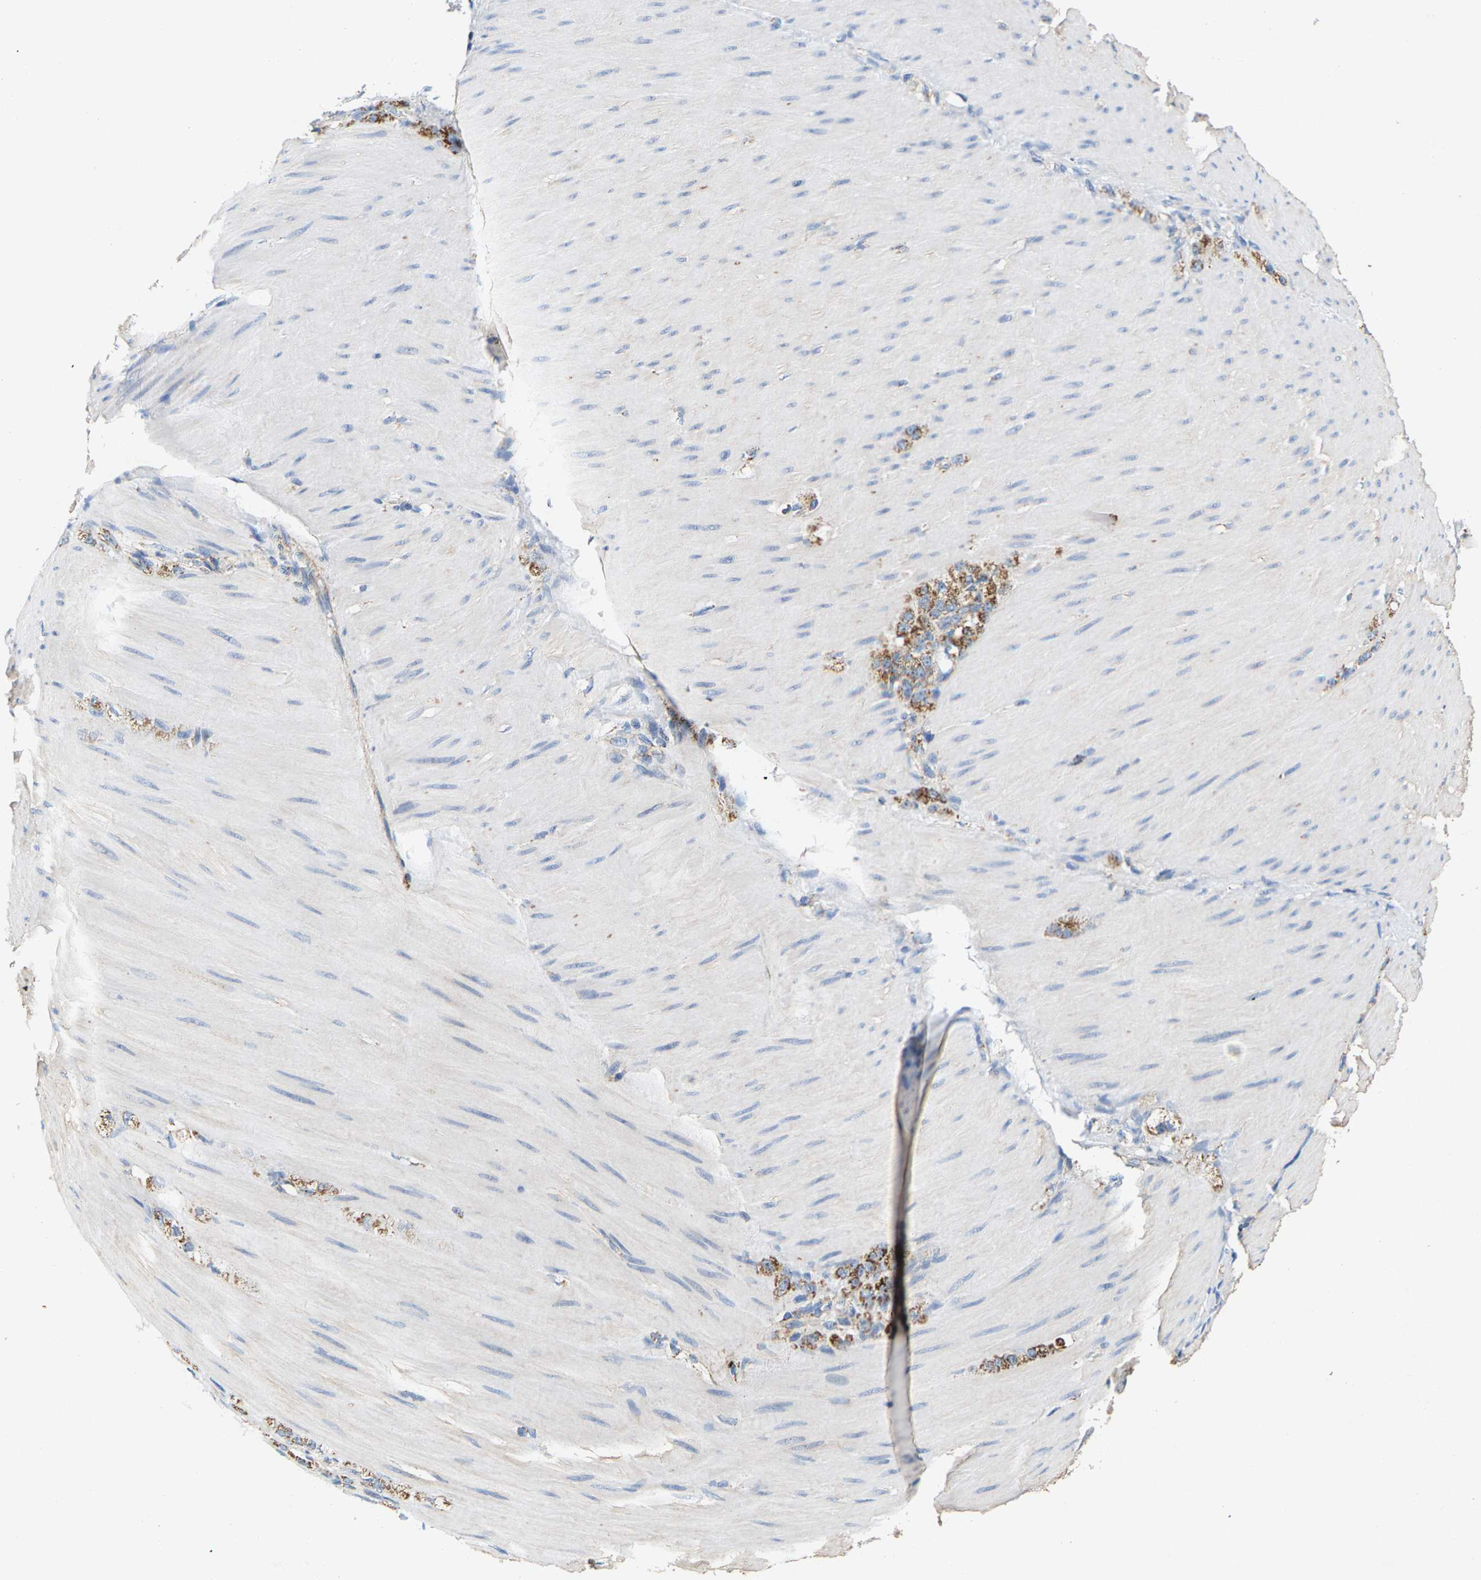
{"staining": {"intensity": "moderate", "quantity": ">75%", "location": "cytoplasmic/membranous"}, "tissue": "stomach cancer", "cell_type": "Tumor cells", "image_type": "cancer", "snomed": [{"axis": "morphology", "description": "Normal tissue, NOS"}, {"axis": "morphology", "description": "Adenocarcinoma, NOS"}, {"axis": "topography", "description": "Stomach"}], "caption": "Immunohistochemistry (IHC) of adenocarcinoma (stomach) reveals medium levels of moderate cytoplasmic/membranous staining in about >75% of tumor cells.", "gene": "SHMT2", "patient": {"sex": "male", "age": 82}}